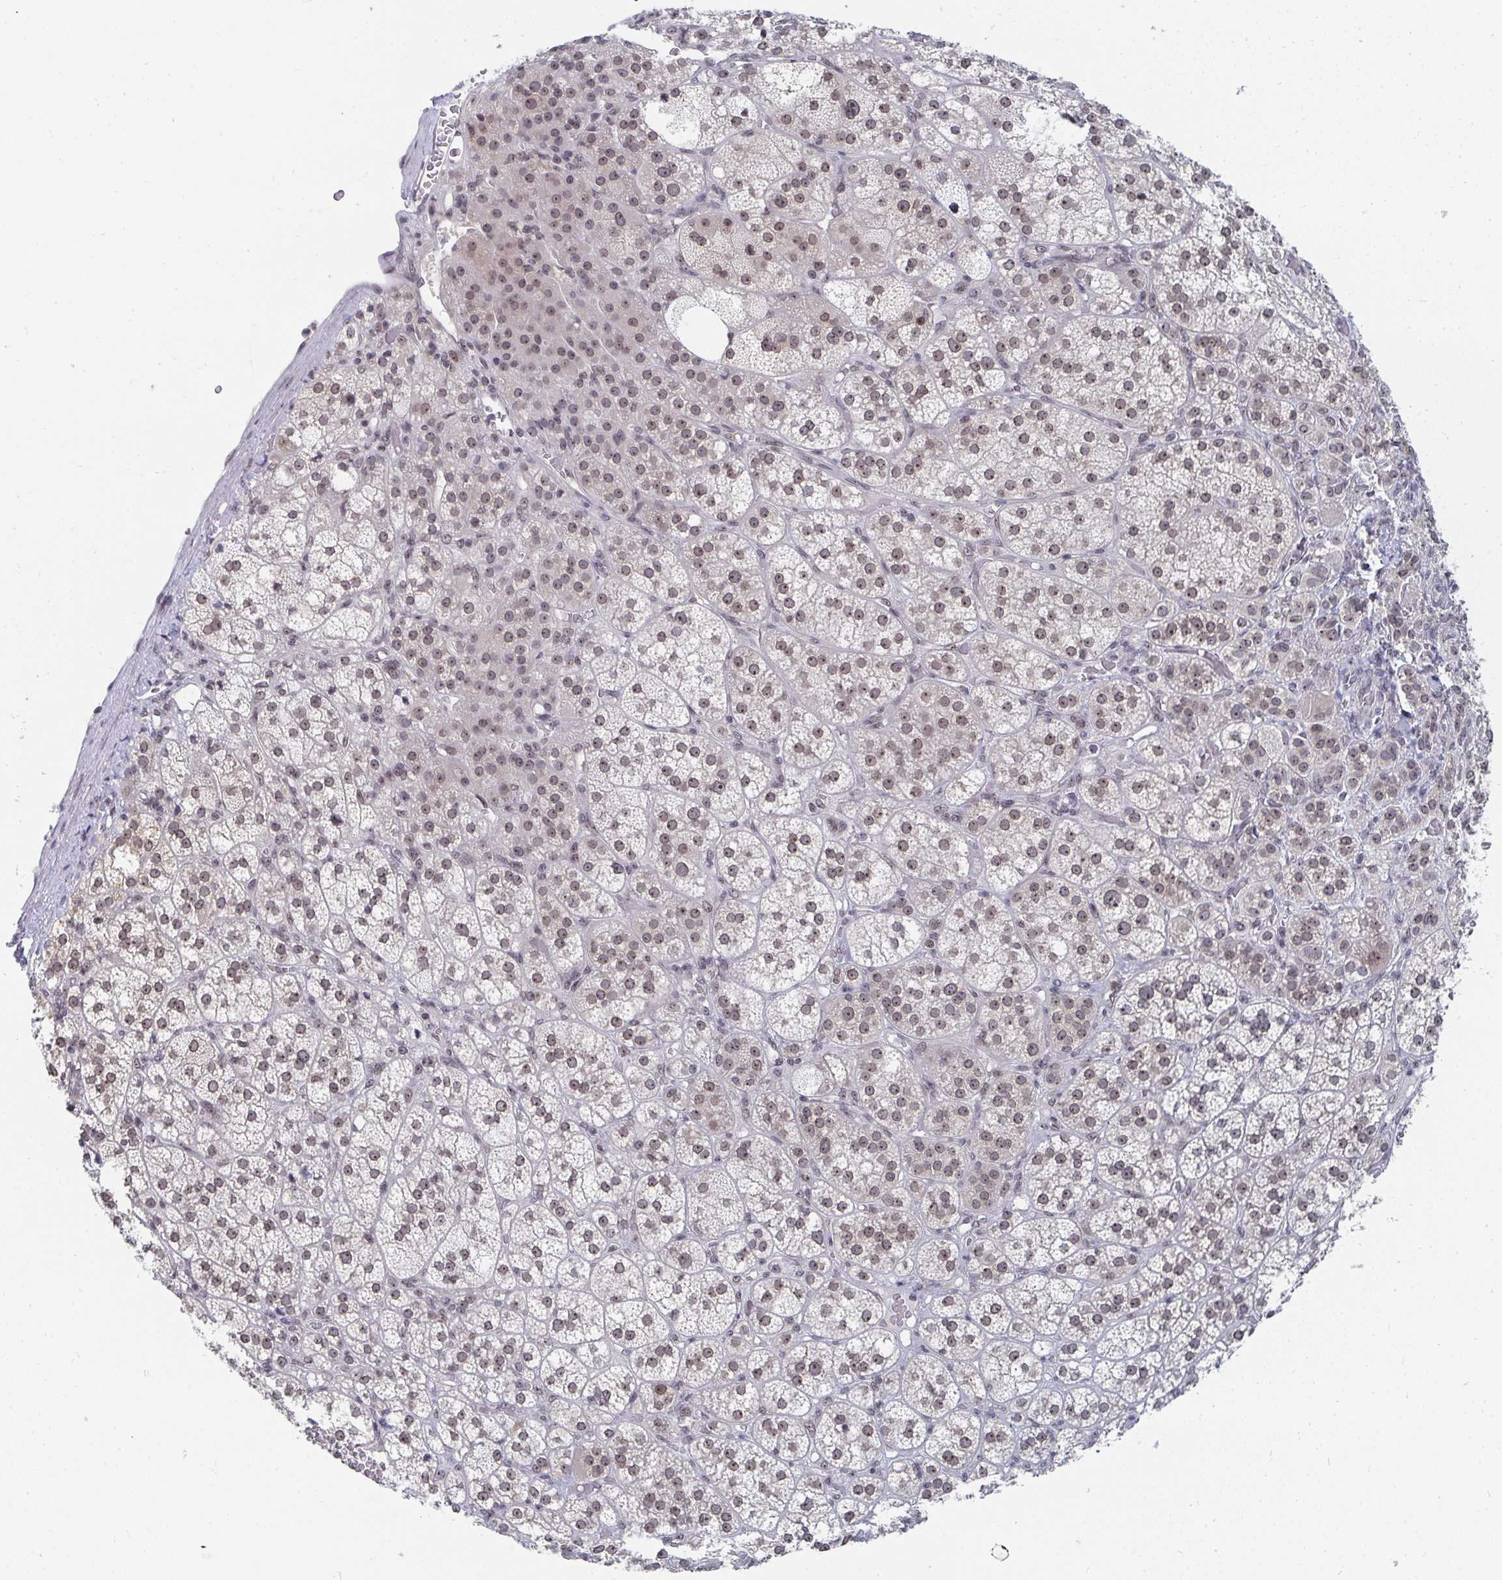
{"staining": {"intensity": "weak", "quantity": ">75%", "location": "nuclear"}, "tissue": "adrenal gland", "cell_type": "Glandular cells", "image_type": "normal", "snomed": [{"axis": "morphology", "description": "Normal tissue, NOS"}, {"axis": "topography", "description": "Adrenal gland"}], "caption": "Glandular cells show weak nuclear expression in approximately >75% of cells in normal adrenal gland. (DAB (3,3'-diaminobenzidine) IHC, brown staining for protein, blue staining for nuclei).", "gene": "TRIP12", "patient": {"sex": "female", "age": 60}}